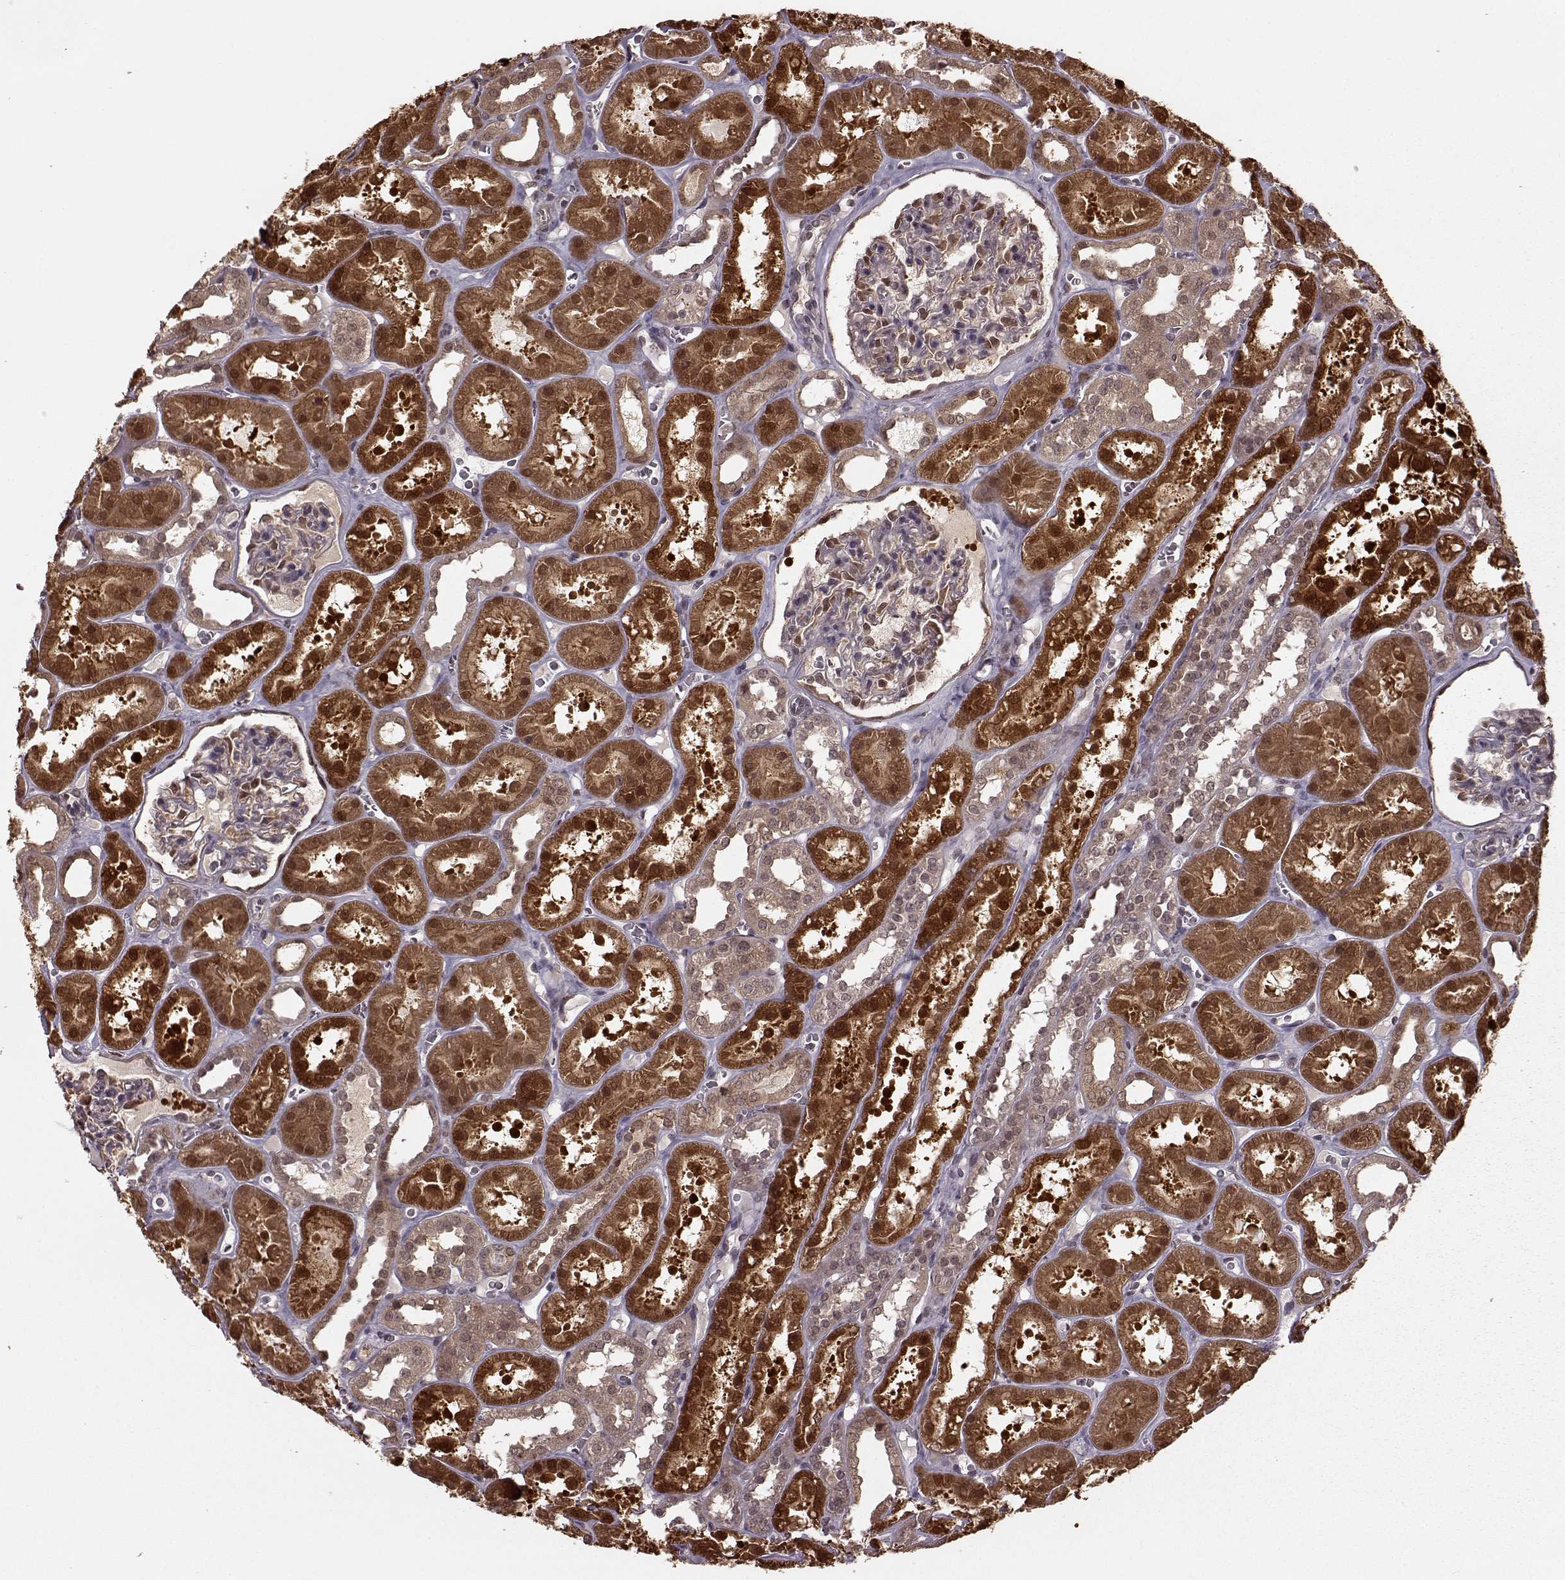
{"staining": {"intensity": "moderate", "quantity": "25%-75%", "location": "nuclear"}, "tissue": "kidney", "cell_type": "Cells in glomeruli", "image_type": "normal", "snomed": [{"axis": "morphology", "description": "Normal tissue, NOS"}, {"axis": "topography", "description": "Kidney"}], "caption": "Protein expression analysis of benign kidney shows moderate nuclear staining in about 25%-75% of cells in glomeruli. The protein of interest is stained brown, and the nuclei are stained in blue (DAB (3,3'-diaminobenzidine) IHC with brightfield microscopy, high magnification).", "gene": "GSS", "patient": {"sex": "female", "age": 41}}